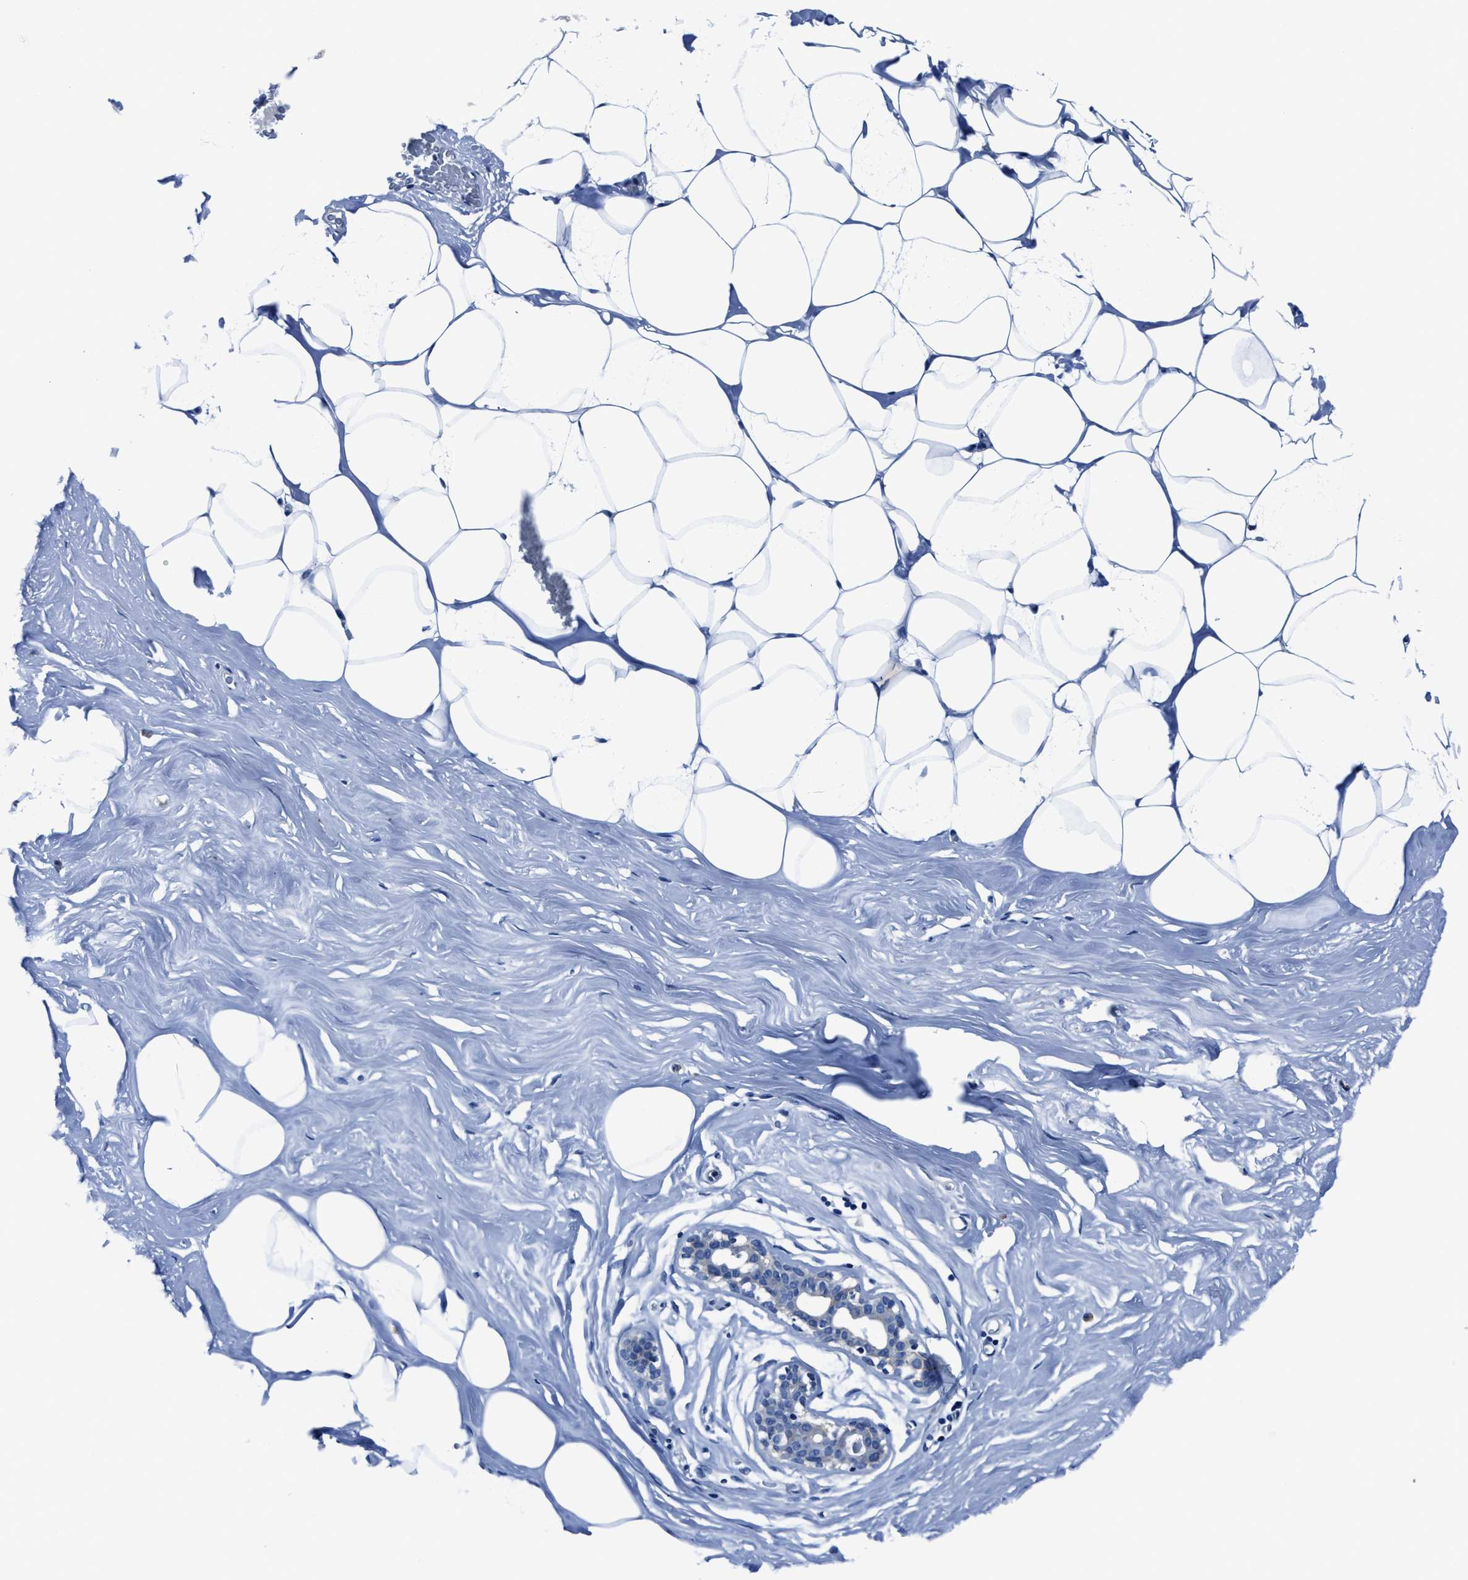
{"staining": {"intensity": "negative", "quantity": "none", "location": "none"}, "tissue": "adipose tissue", "cell_type": "Adipocytes", "image_type": "normal", "snomed": [{"axis": "morphology", "description": "Normal tissue, NOS"}, {"axis": "morphology", "description": "Fibrosis, NOS"}, {"axis": "topography", "description": "Breast"}, {"axis": "topography", "description": "Adipose tissue"}], "caption": "Immunohistochemistry of benign adipose tissue demonstrates no expression in adipocytes. (Immunohistochemistry (ihc), brightfield microscopy, high magnification).", "gene": "LMO7", "patient": {"sex": "female", "age": 39}}